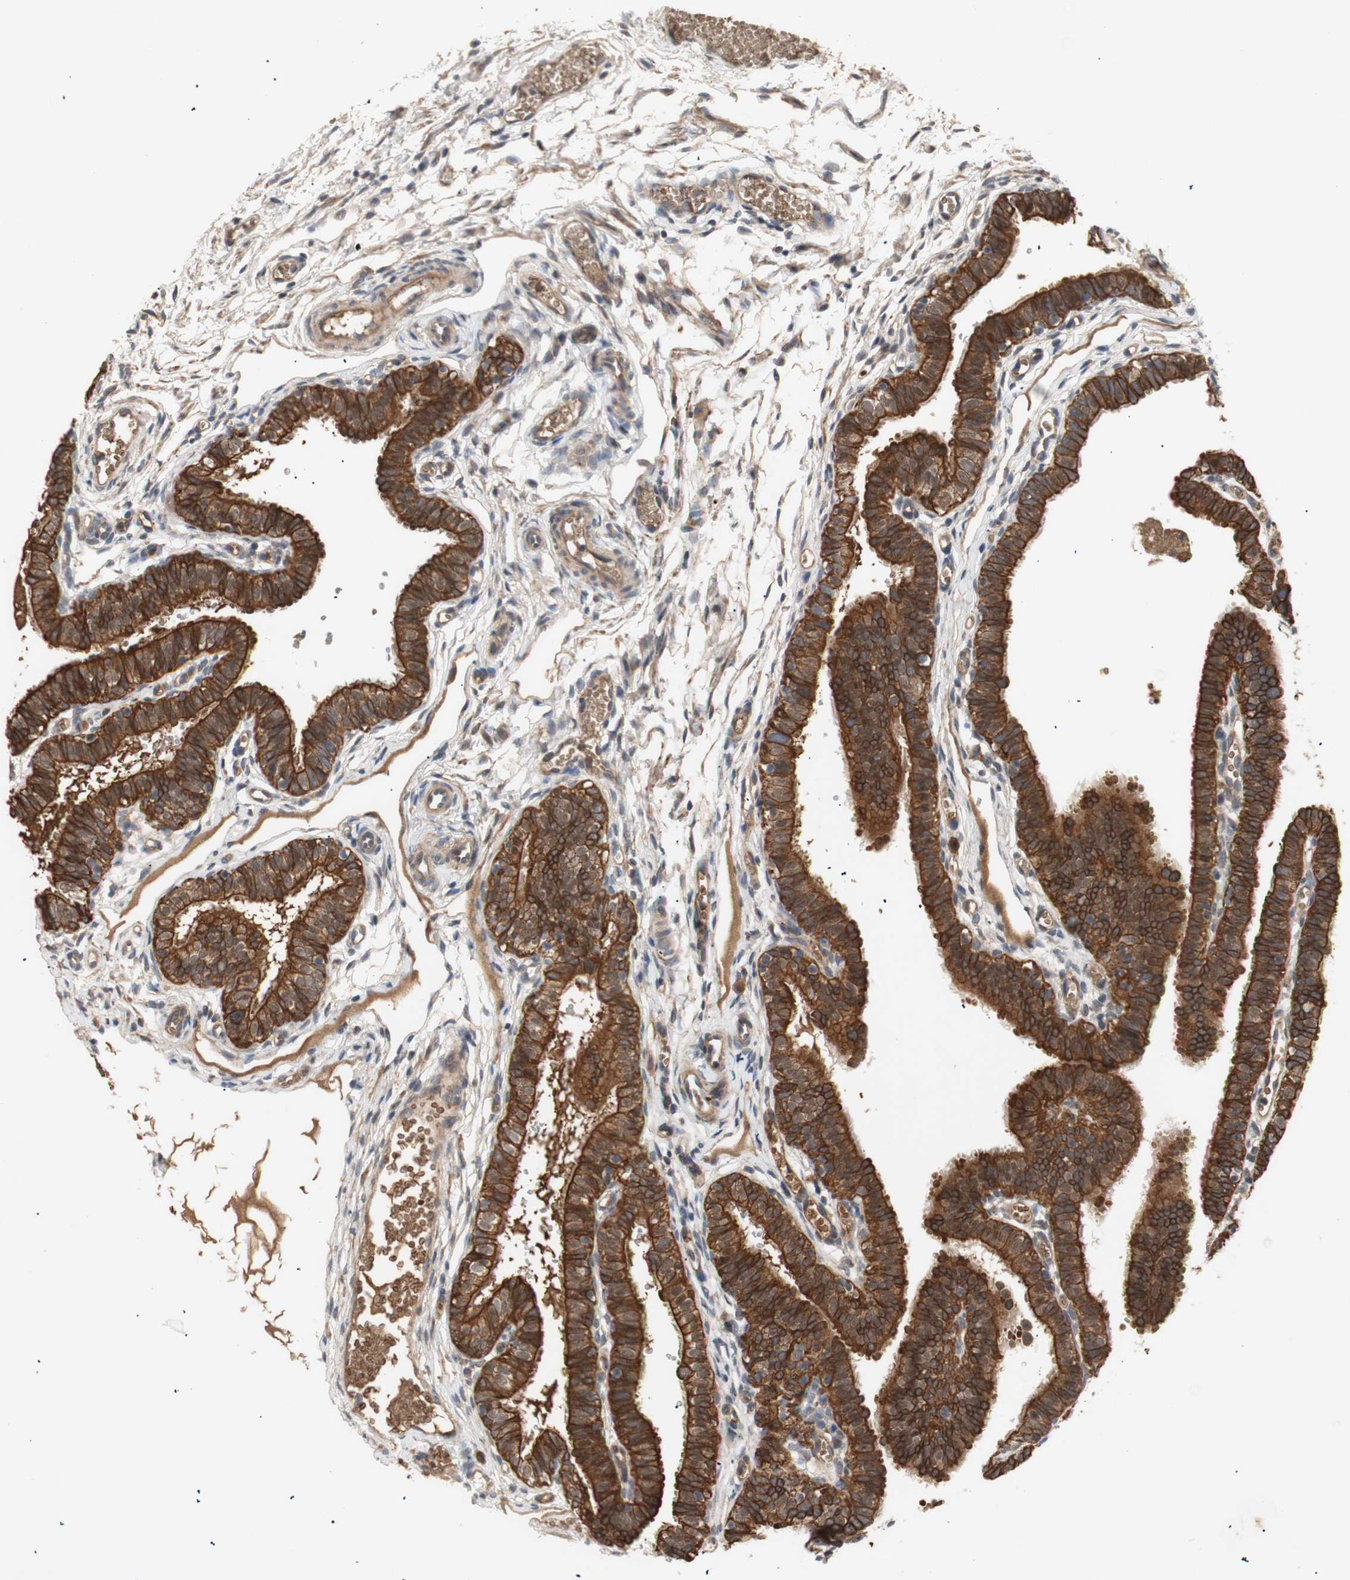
{"staining": {"intensity": "strong", "quantity": ">75%", "location": "cytoplasmic/membranous"}, "tissue": "fallopian tube", "cell_type": "Glandular cells", "image_type": "normal", "snomed": [{"axis": "morphology", "description": "Normal tissue, NOS"}, {"axis": "topography", "description": "Fallopian tube"}, {"axis": "topography", "description": "Placenta"}], "caption": "Immunohistochemistry (IHC) of benign human fallopian tube demonstrates high levels of strong cytoplasmic/membranous expression in approximately >75% of glandular cells.", "gene": "PKN1", "patient": {"sex": "female", "age": 34}}